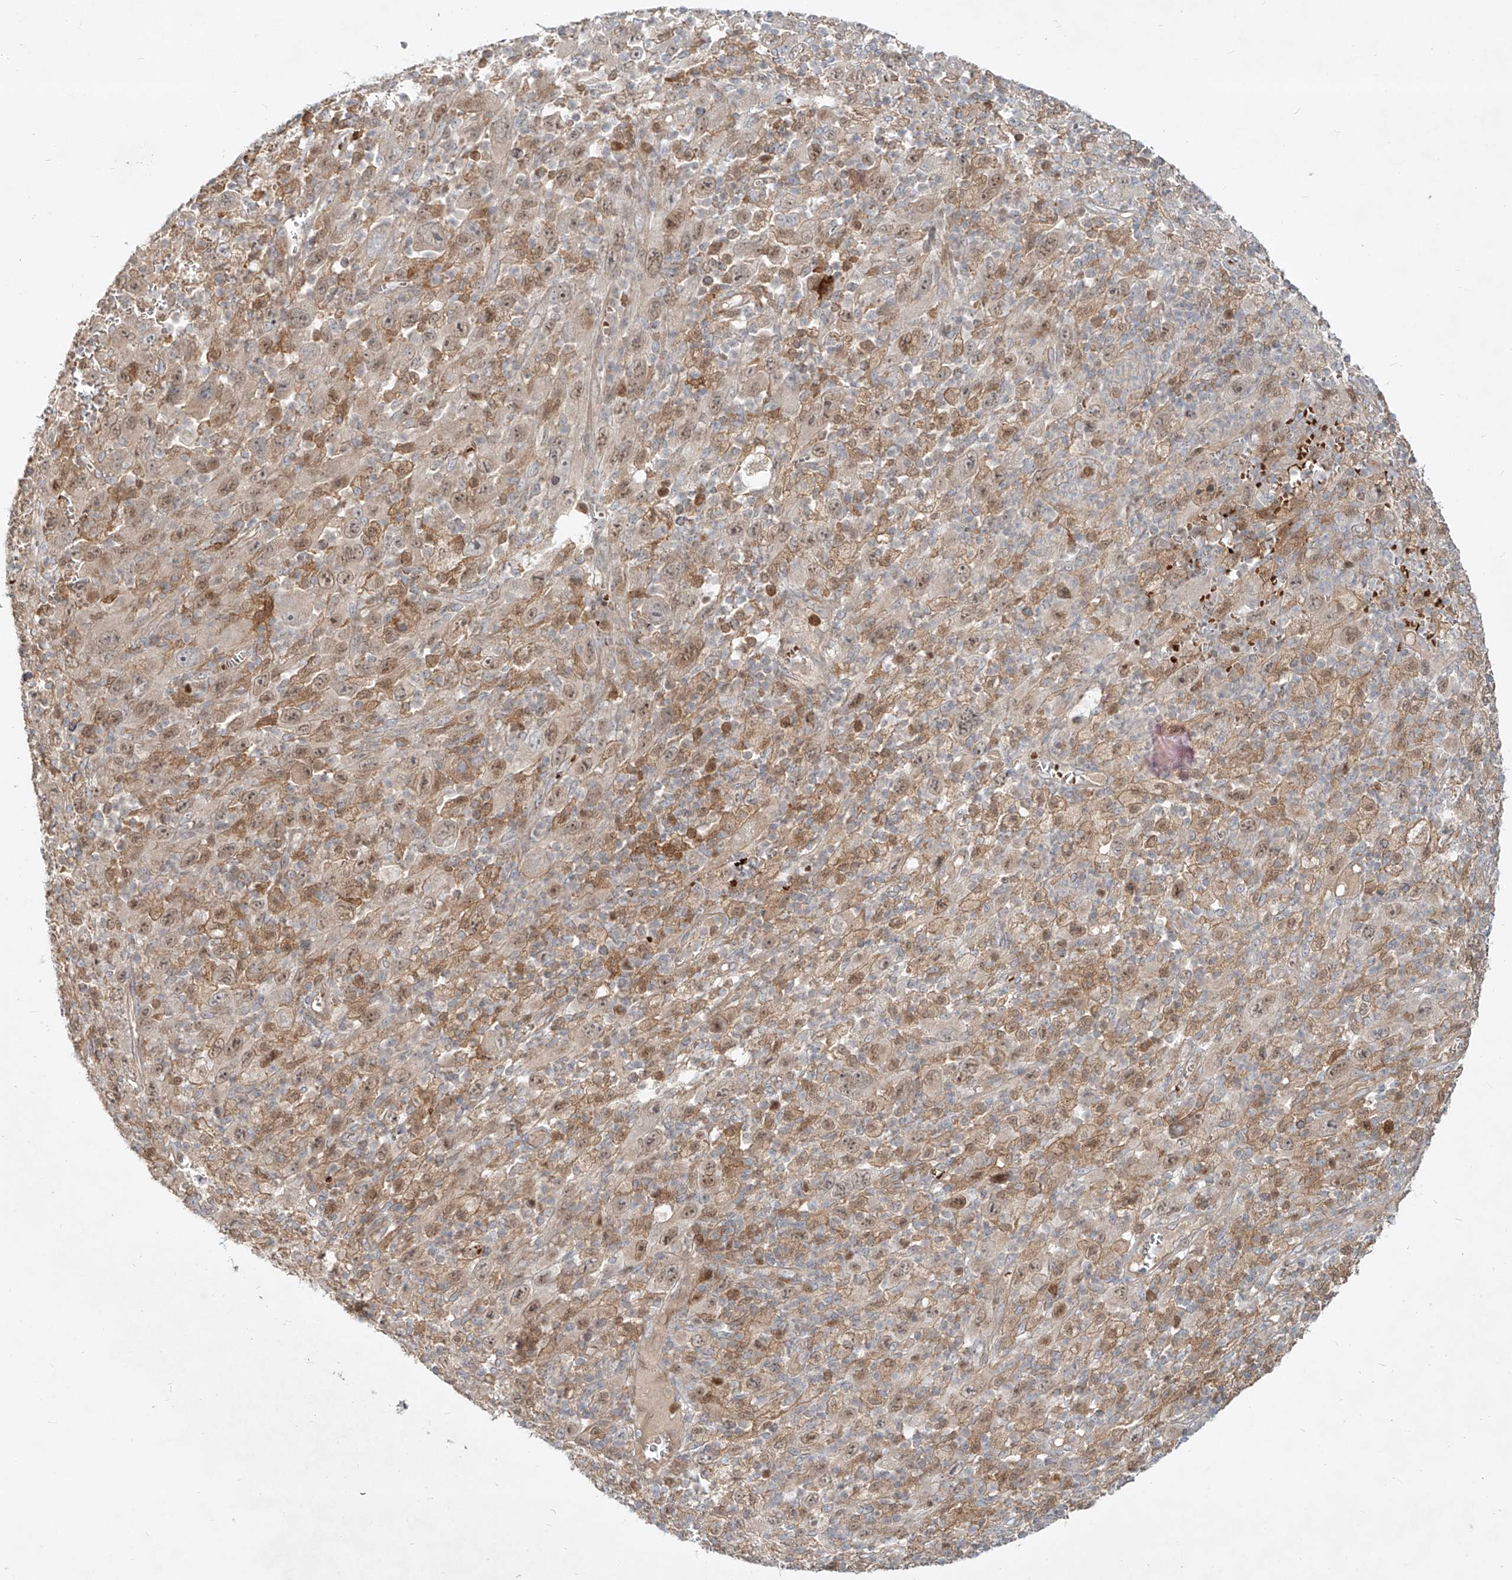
{"staining": {"intensity": "moderate", "quantity": "25%-75%", "location": "nuclear"}, "tissue": "melanoma", "cell_type": "Tumor cells", "image_type": "cancer", "snomed": [{"axis": "morphology", "description": "Malignant melanoma, Metastatic site"}, {"axis": "topography", "description": "Skin"}], "caption": "Brown immunohistochemical staining in human malignant melanoma (metastatic site) exhibits moderate nuclear positivity in approximately 25%-75% of tumor cells.", "gene": "FGD2", "patient": {"sex": "female", "age": 56}}